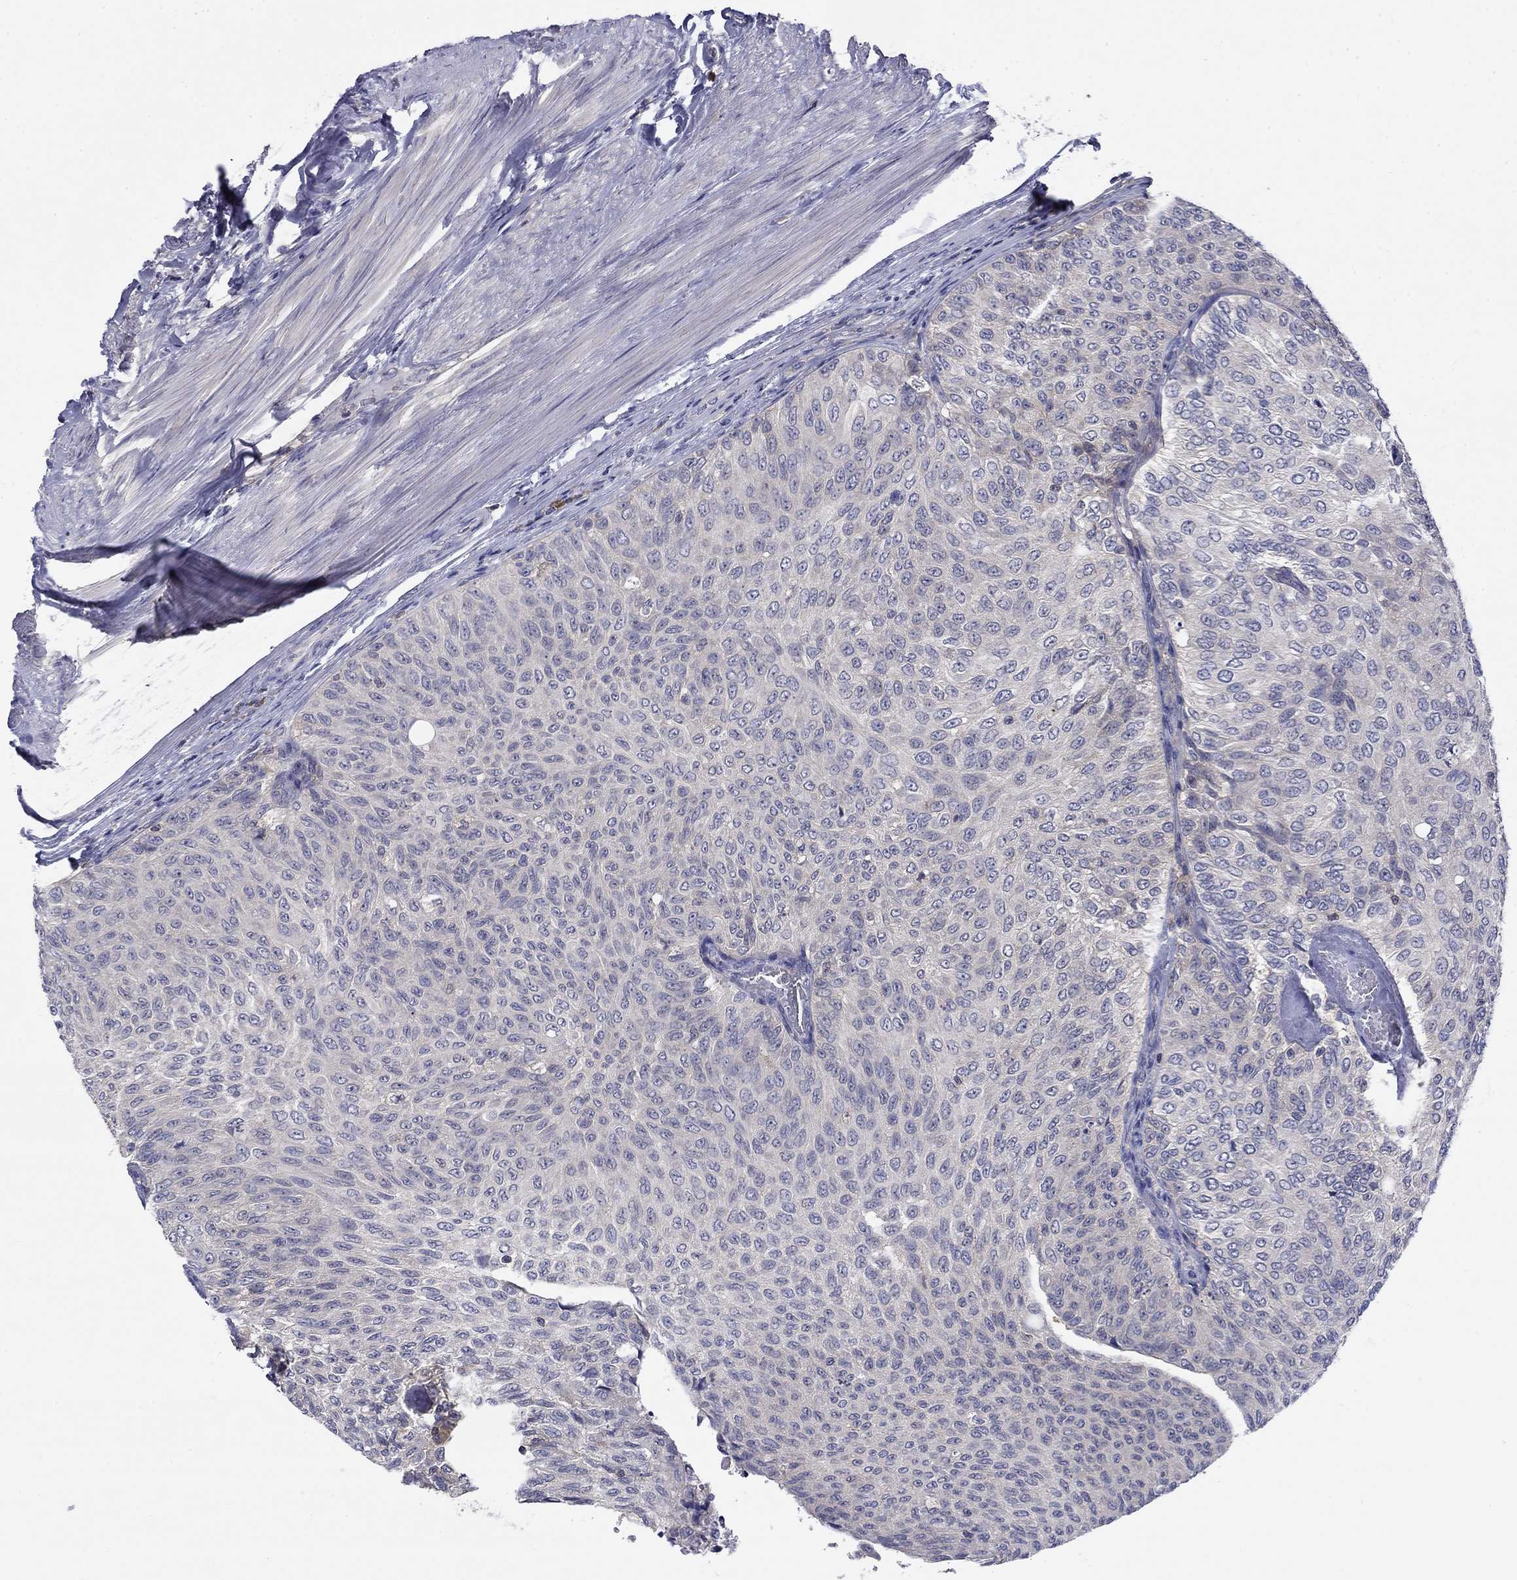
{"staining": {"intensity": "negative", "quantity": "none", "location": "none"}, "tissue": "urothelial cancer", "cell_type": "Tumor cells", "image_type": "cancer", "snomed": [{"axis": "morphology", "description": "Urothelial carcinoma, Low grade"}, {"axis": "topography", "description": "Ureter, NOS"}, {"axis": "topography", "description": "Urinary bladder"}], "caption": "High power microscopy image of an immunohistochemistry (IHC) micrograph of urothelial cancer, revealing no significant positivity in tumor cells. (DAB immunohistochemistry visualized using brightfield microscopy, high magnification).", "gene": "POU2F2", "patient": {"sex": "male", "age": 78}}